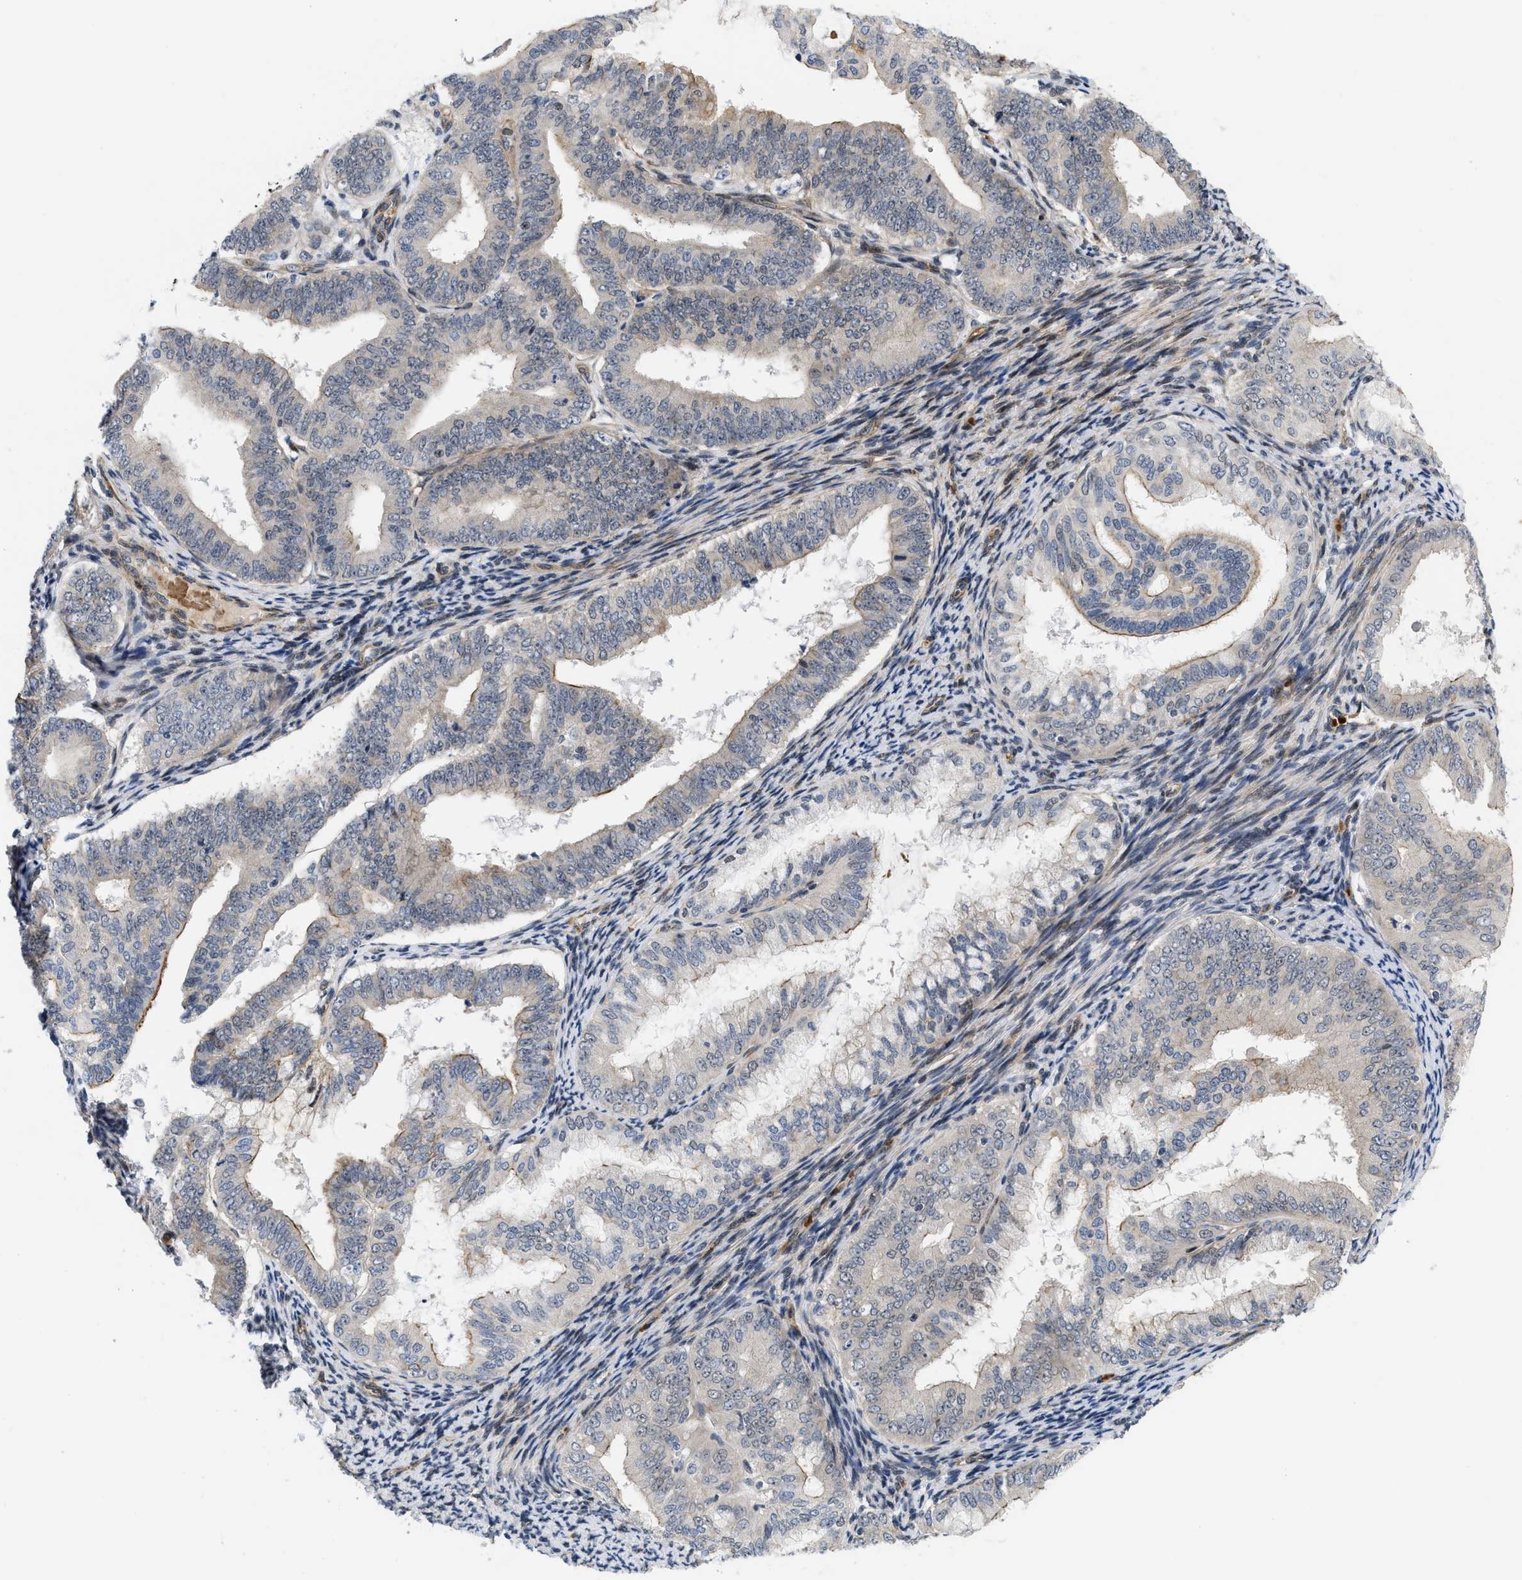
{"staining": {"intensity": "weak", "quantity": "<25%", "location": "cytoplasmic/membranous"}, "tissue": "endometrial cancer", "cell_type": "Tumor cells", "image_type": "cancer", "snomed": [{"axis": "morphology", "description": "Adenocarcinoma, NOS"}, {"axis": "topography", "description": "Endometrium"}], "caption": "An image of human endometrial cancer is negative for staining in tumor cells.", "gene": "GPRASP2", "patient": {"sex": "female", "age": 63}}